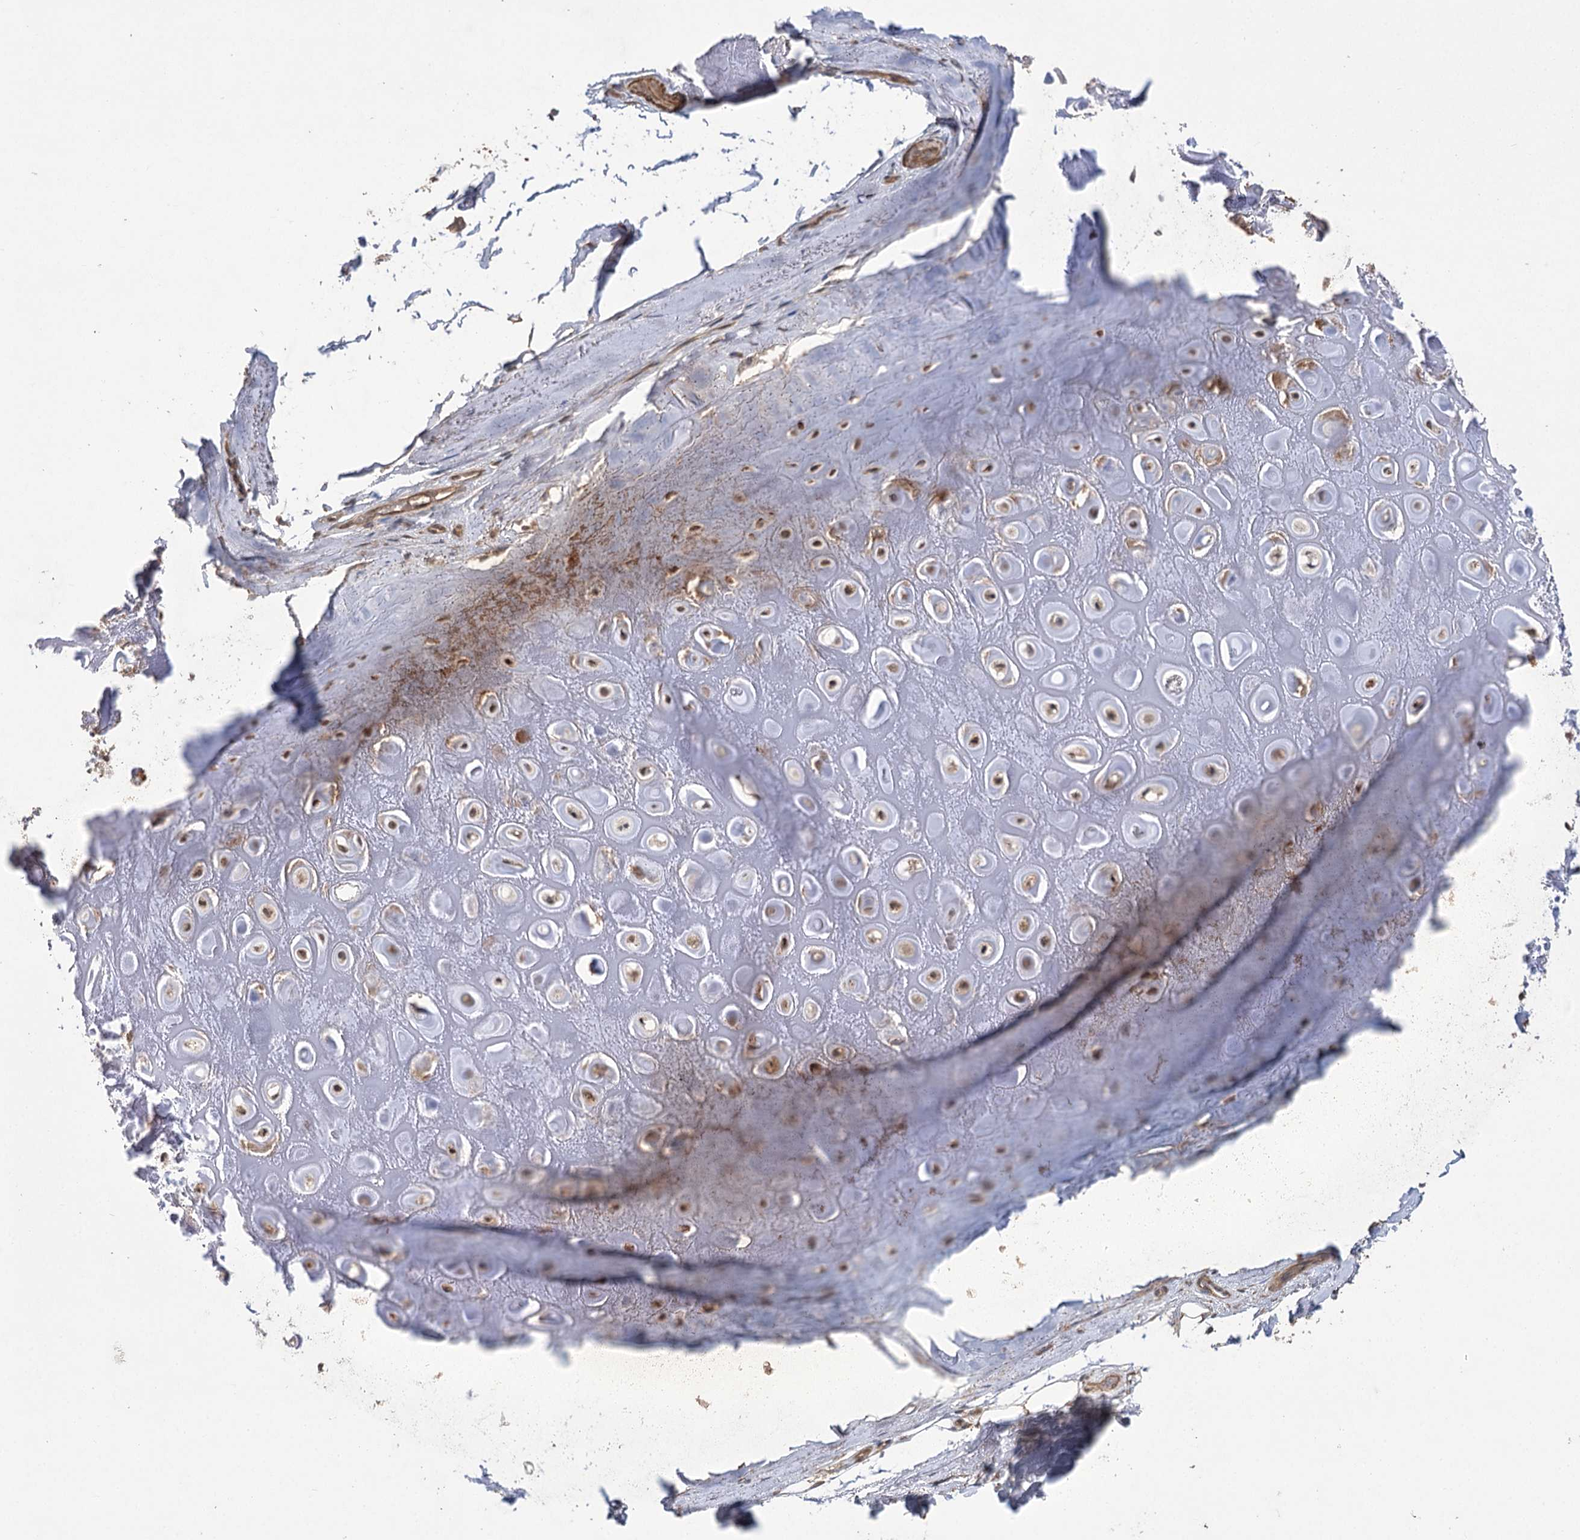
{"staining": {"intensity": "moderate", "quantity": ">75%", "location": "cytoplasmic/membranous"}, "tissue": "adipose tissue", "cell_type": "Adipocytes", "image_type": "normal", "snomed": [{"axis": "morphology", "description": "Normal tissue, NOS"}, {"axis": "morphology", "description": "Basal cell carcinoma"}, {"axis": "topography", "description": "Skin"}], "caption": "This photomicrograph displays unremarkable adipose tissue stained with immunohistochemistry (IHC) to label a protein in brown. The cytoplasmic/membranous of adipocytes show moderate positivity for the protein. Nuclei are counter-stained blue.", "gene": "TENM2", "patient": {"sex": "female", "age": 89}}